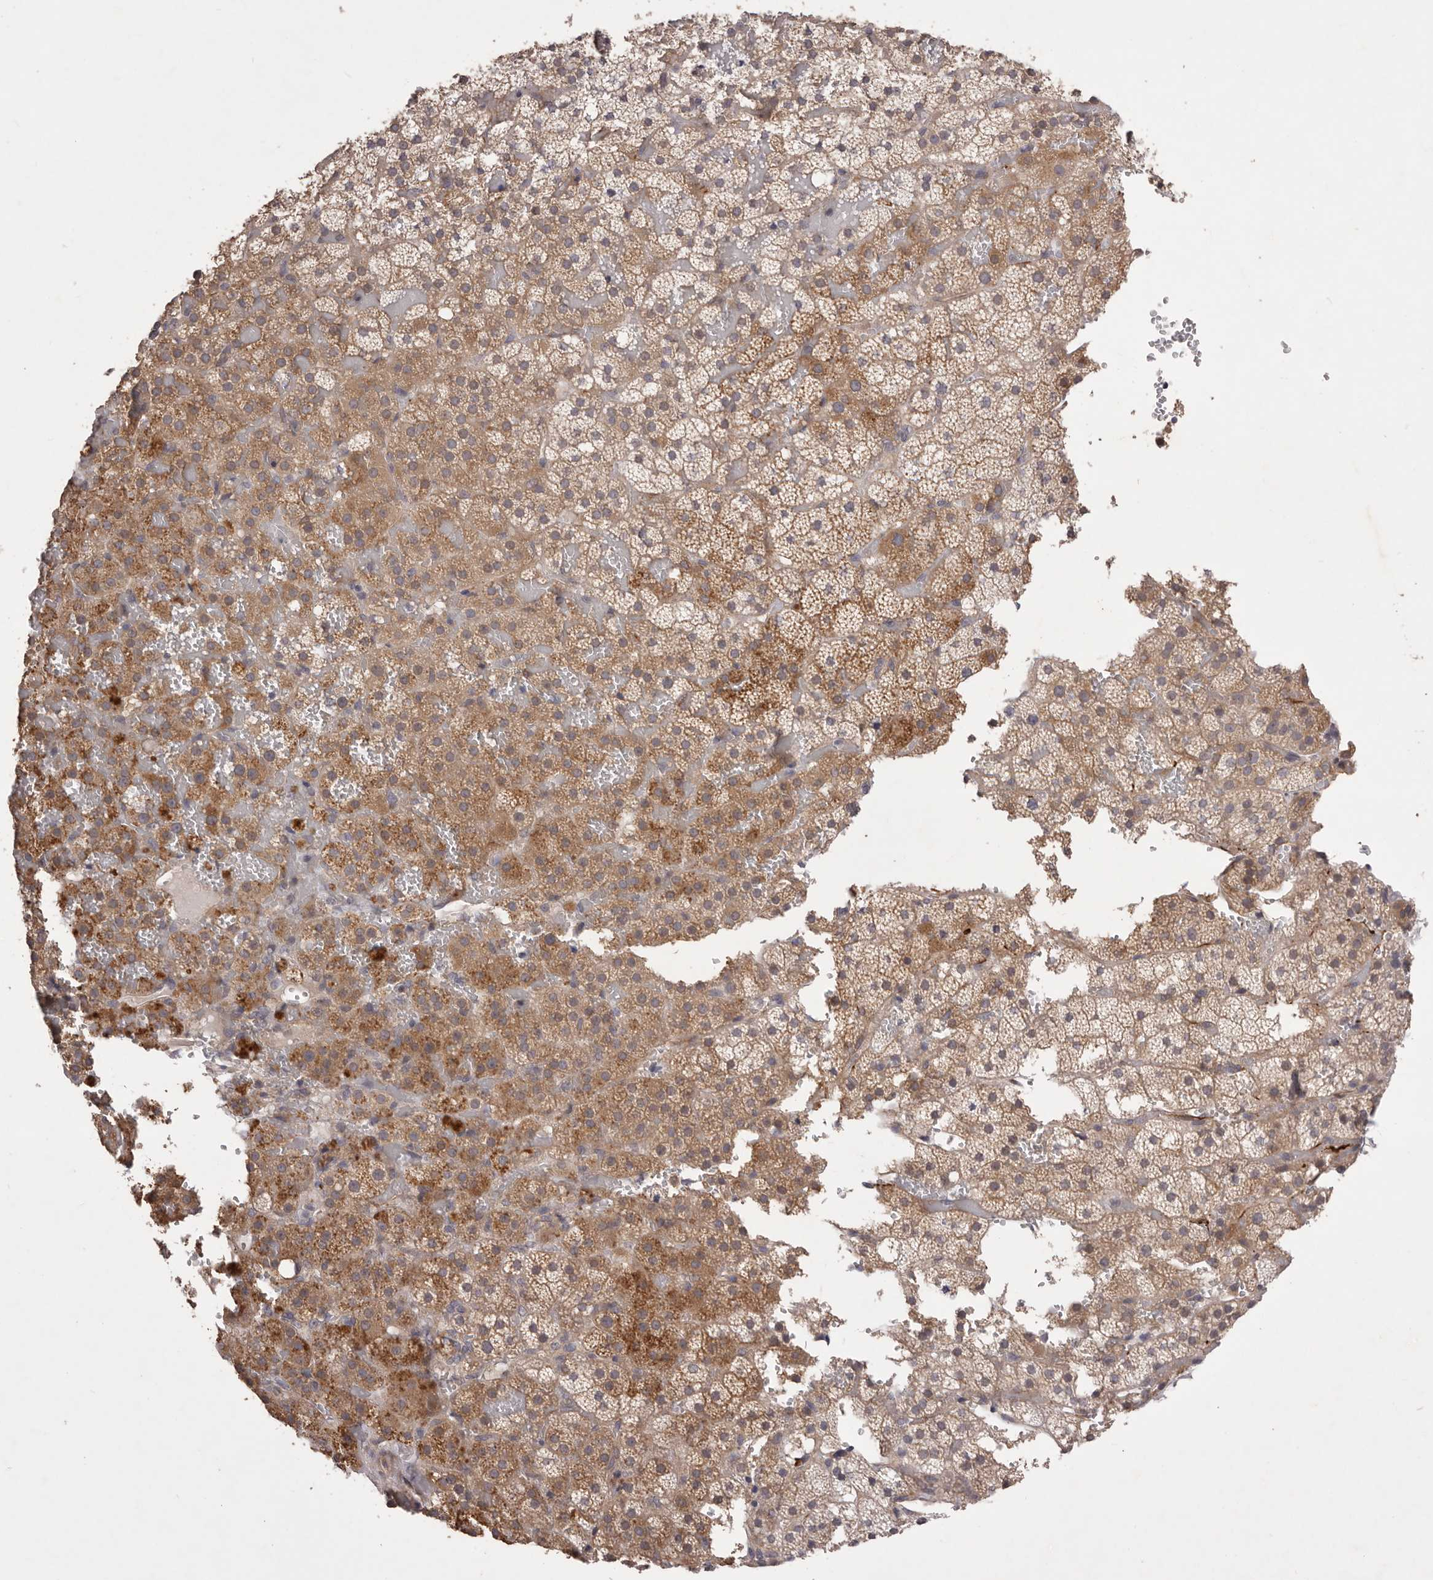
{"staining": {"intensity": "moderate", "quantity": ">75%", "location": "cytoplasmic/membranous"}, "tissue": "adrenal gland", "cell_type": "Glandular cells", "image_type": "normal", "snomed": [{"axis": "morphology", "description": "Normal tissue, NOS"}, {"axis": "topography", "description": "Adrenal gland"}], "caption": "Protein expression analysis of unremarkable adrenal gland shows moderate cytoplasmic/membranous positivity in approximately >75% of glandular cells. (DAB (3,3'-diaminobenzidine) IHC, brown staining for protein, blue staining for nuclei).", "gene": "PNRC1", "patient": {"sex": "female", "age": 59}}